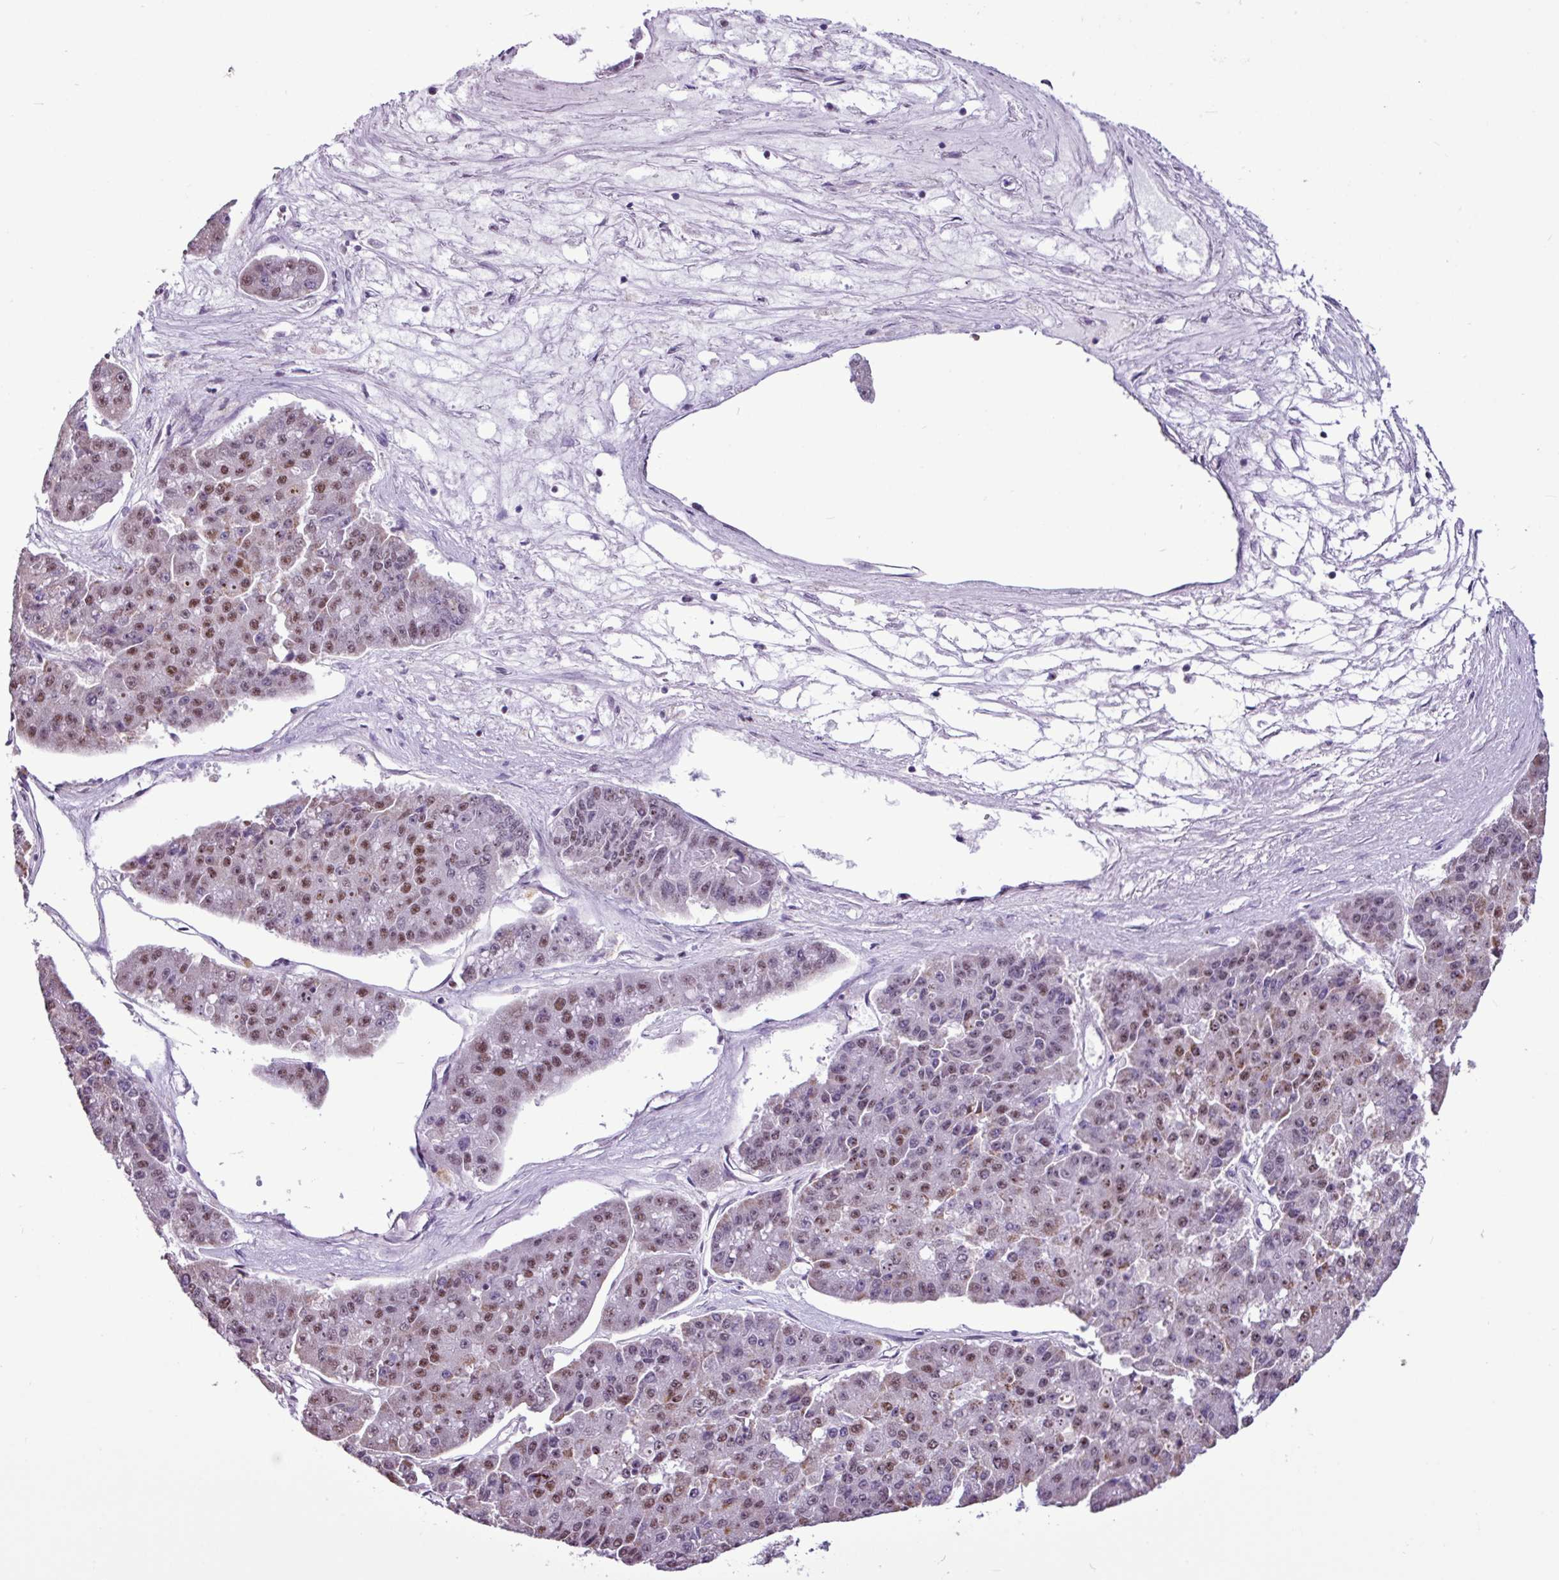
{"staining": {"intensity": "moderate", "quantity": ">75%", "location": "nuclear"}, "tissue": "pancreatic cancer", "cell_type": "Tumor cells", "image_type": "cancer", "snomed": [{"axis": "morphology", "description": "Adenocarcinoma, NOS"}, {"axis": "topography", "description": "Pancreas"}], "caption": "This is a micrograph of immunohistochemistry (IHC) staining of pancreatic cancer, which shows moderate staining in the nuclear of tumor cells.", "gene": "UTP18", "patient": {"sex": "male", "age": 50}}